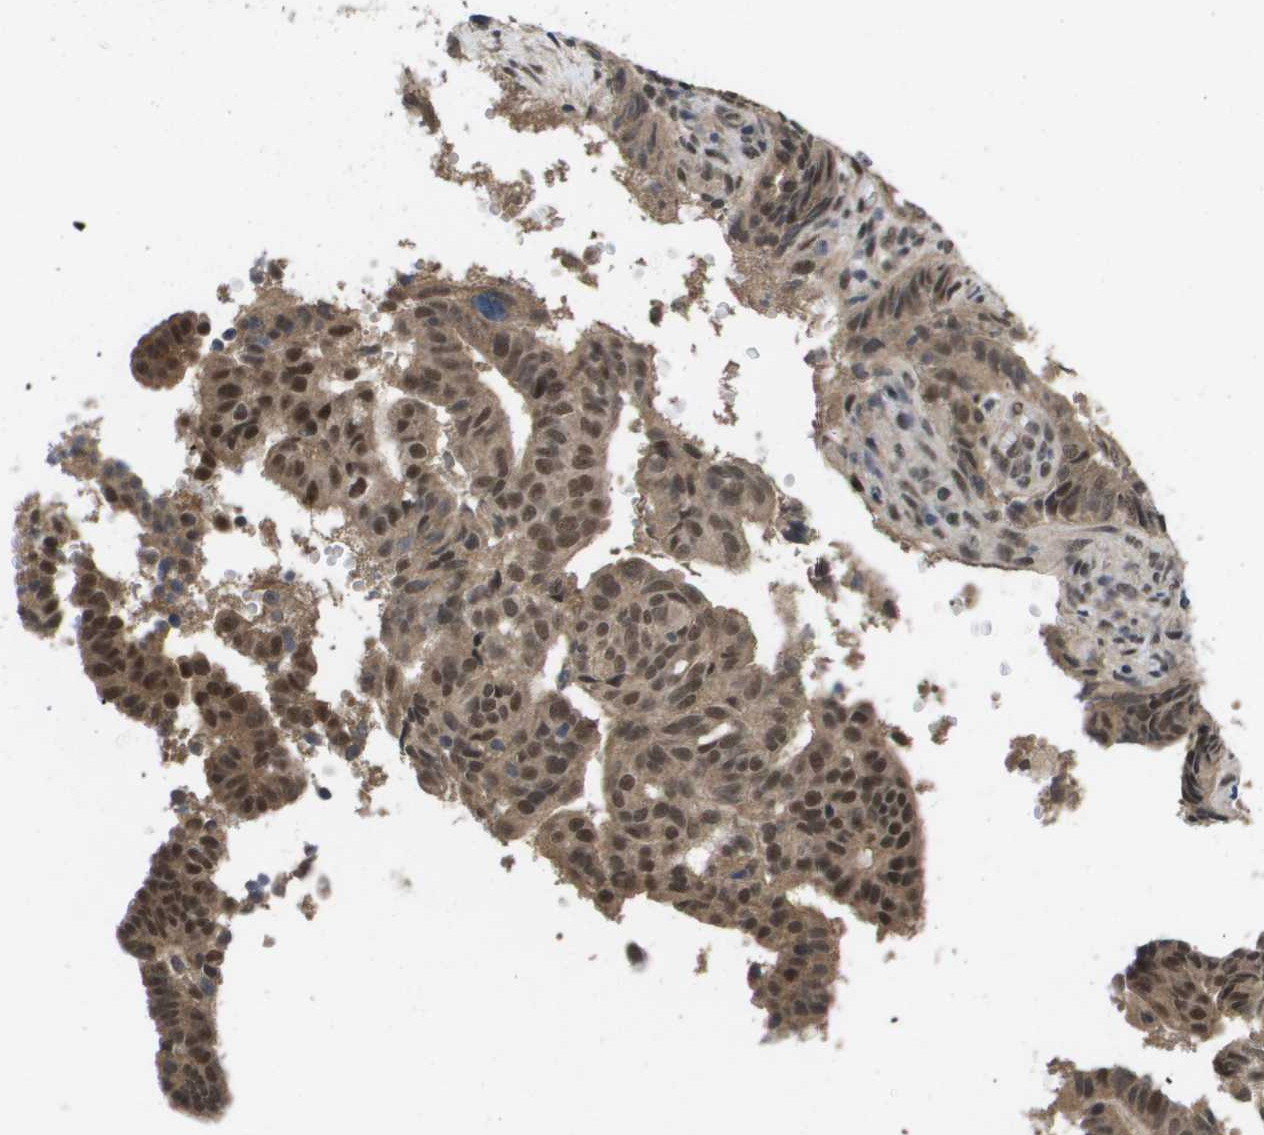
{"staining": {"intensity": "moderate", "quantity": ">75%", "location": "cytoplasmic/membranous,nuclear"}, "tissue": "endometrial cancer", "cell_type": "Tumor cells", "image_type": "cancer", "snomed": [{"axis": "morphology", "description": "Adenocarcinoma, NOS"}, {"axis": "topography", "description": "Endometrium"}], "caption": "About >75% of tumor cells in human endometrial adenocarcinoma display moderate cytoplasmic/membranous and nuclear protein positivity as visualized by brown immunohistochemical staining.", "gene": "AMBRA1", "patient": {"sex": "female", "age": 58}}